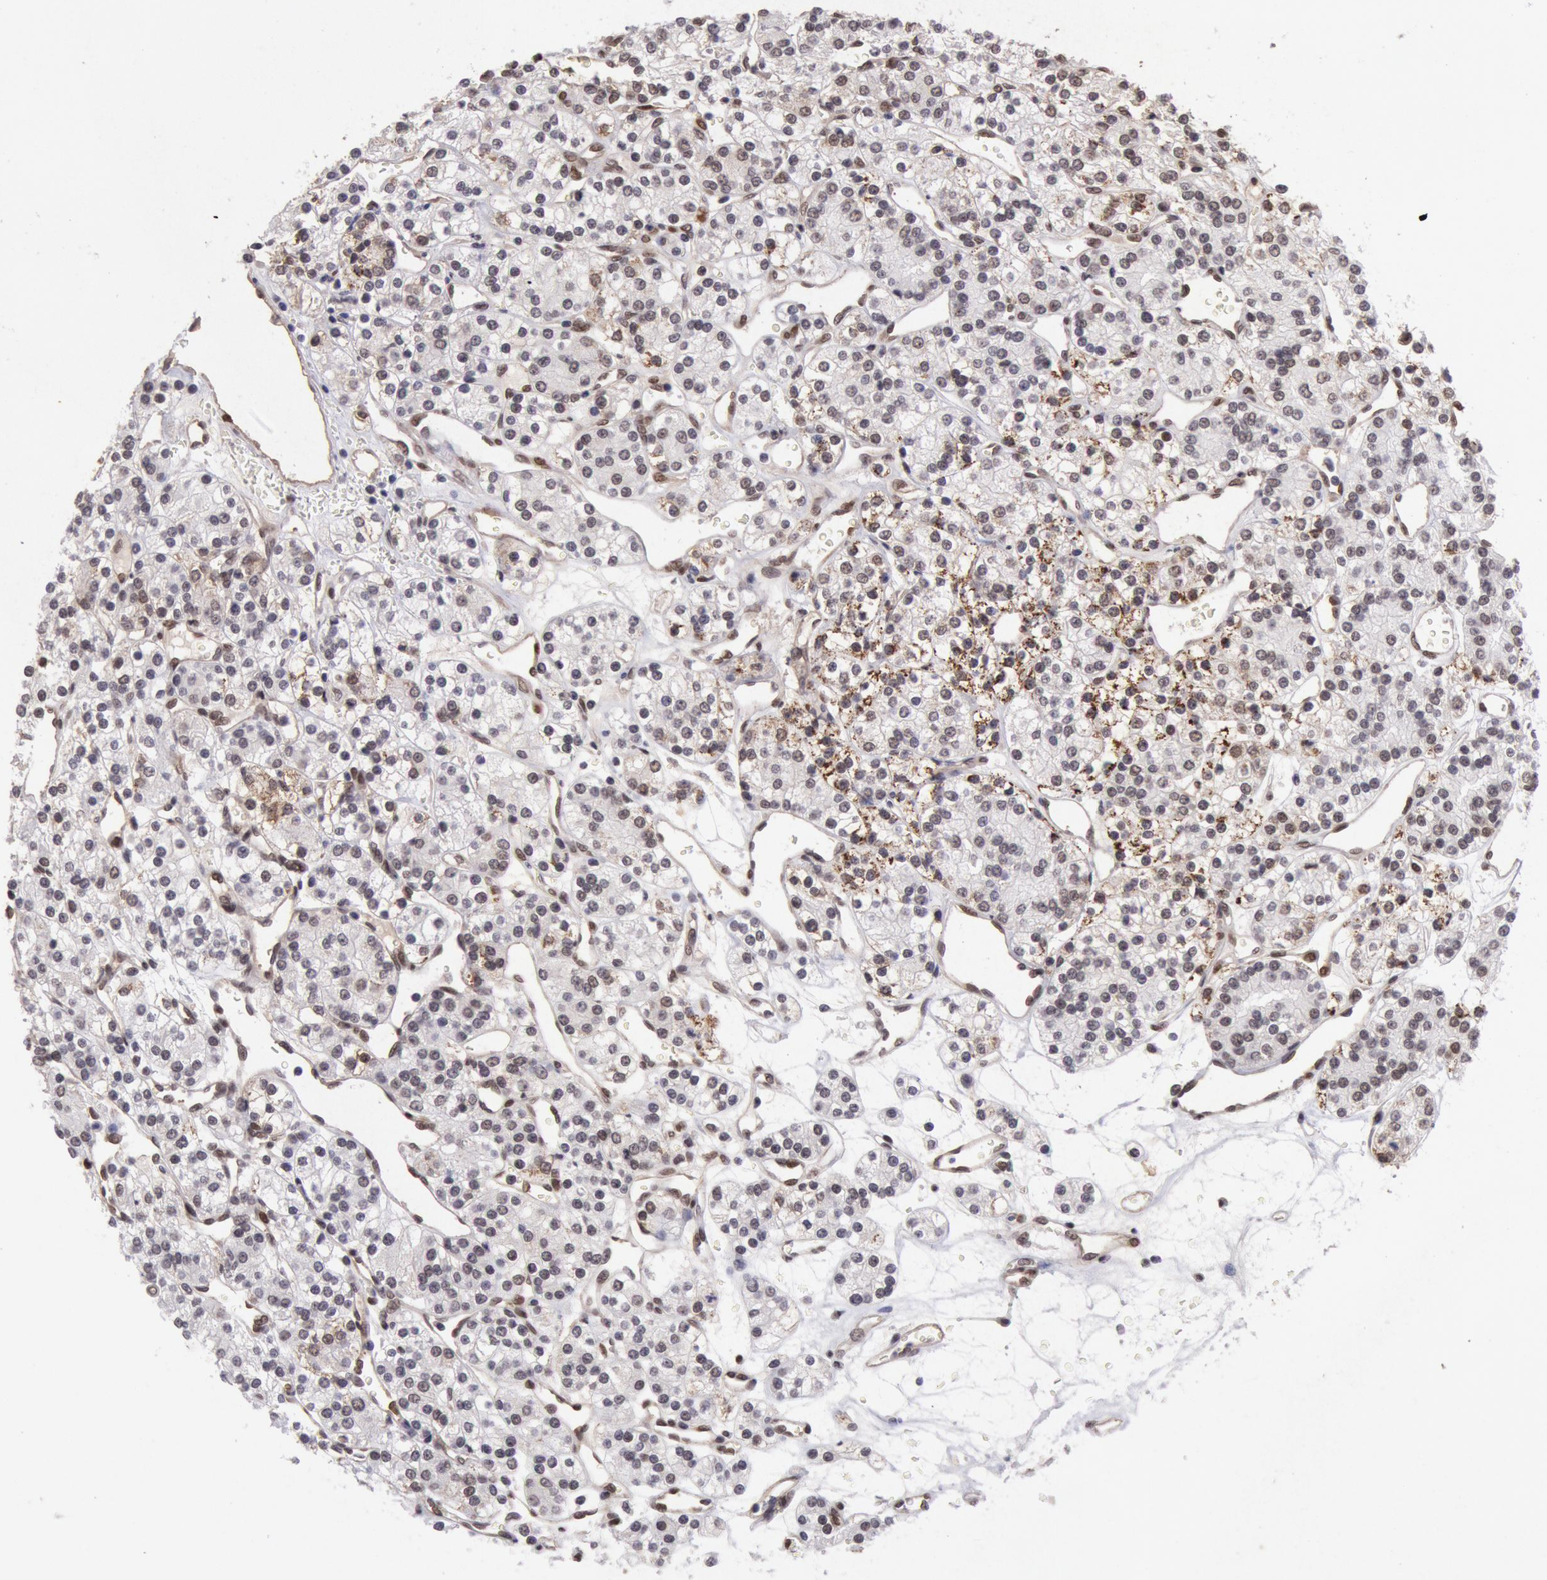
{"staining": {"intensity": "weak", "quantity": "<25%", "location": "cytoplasmic/membranous"}, "tissue": "renal cancer", "cell_type": "Tumor cells", "image_type": "cancer", "snomed": [{"axis": "morphology", "description": "Adenocarcinoma, NOS"}, {"axis": "topography", "description": "Kidney"}], "caption": "Renal cancer (adenocarcinoma) was stained to show a protein in brown. There is no significant staining in tumor cells.", "gene": "CDKN2B", "patient": {"sex": "female", "age": 62}}